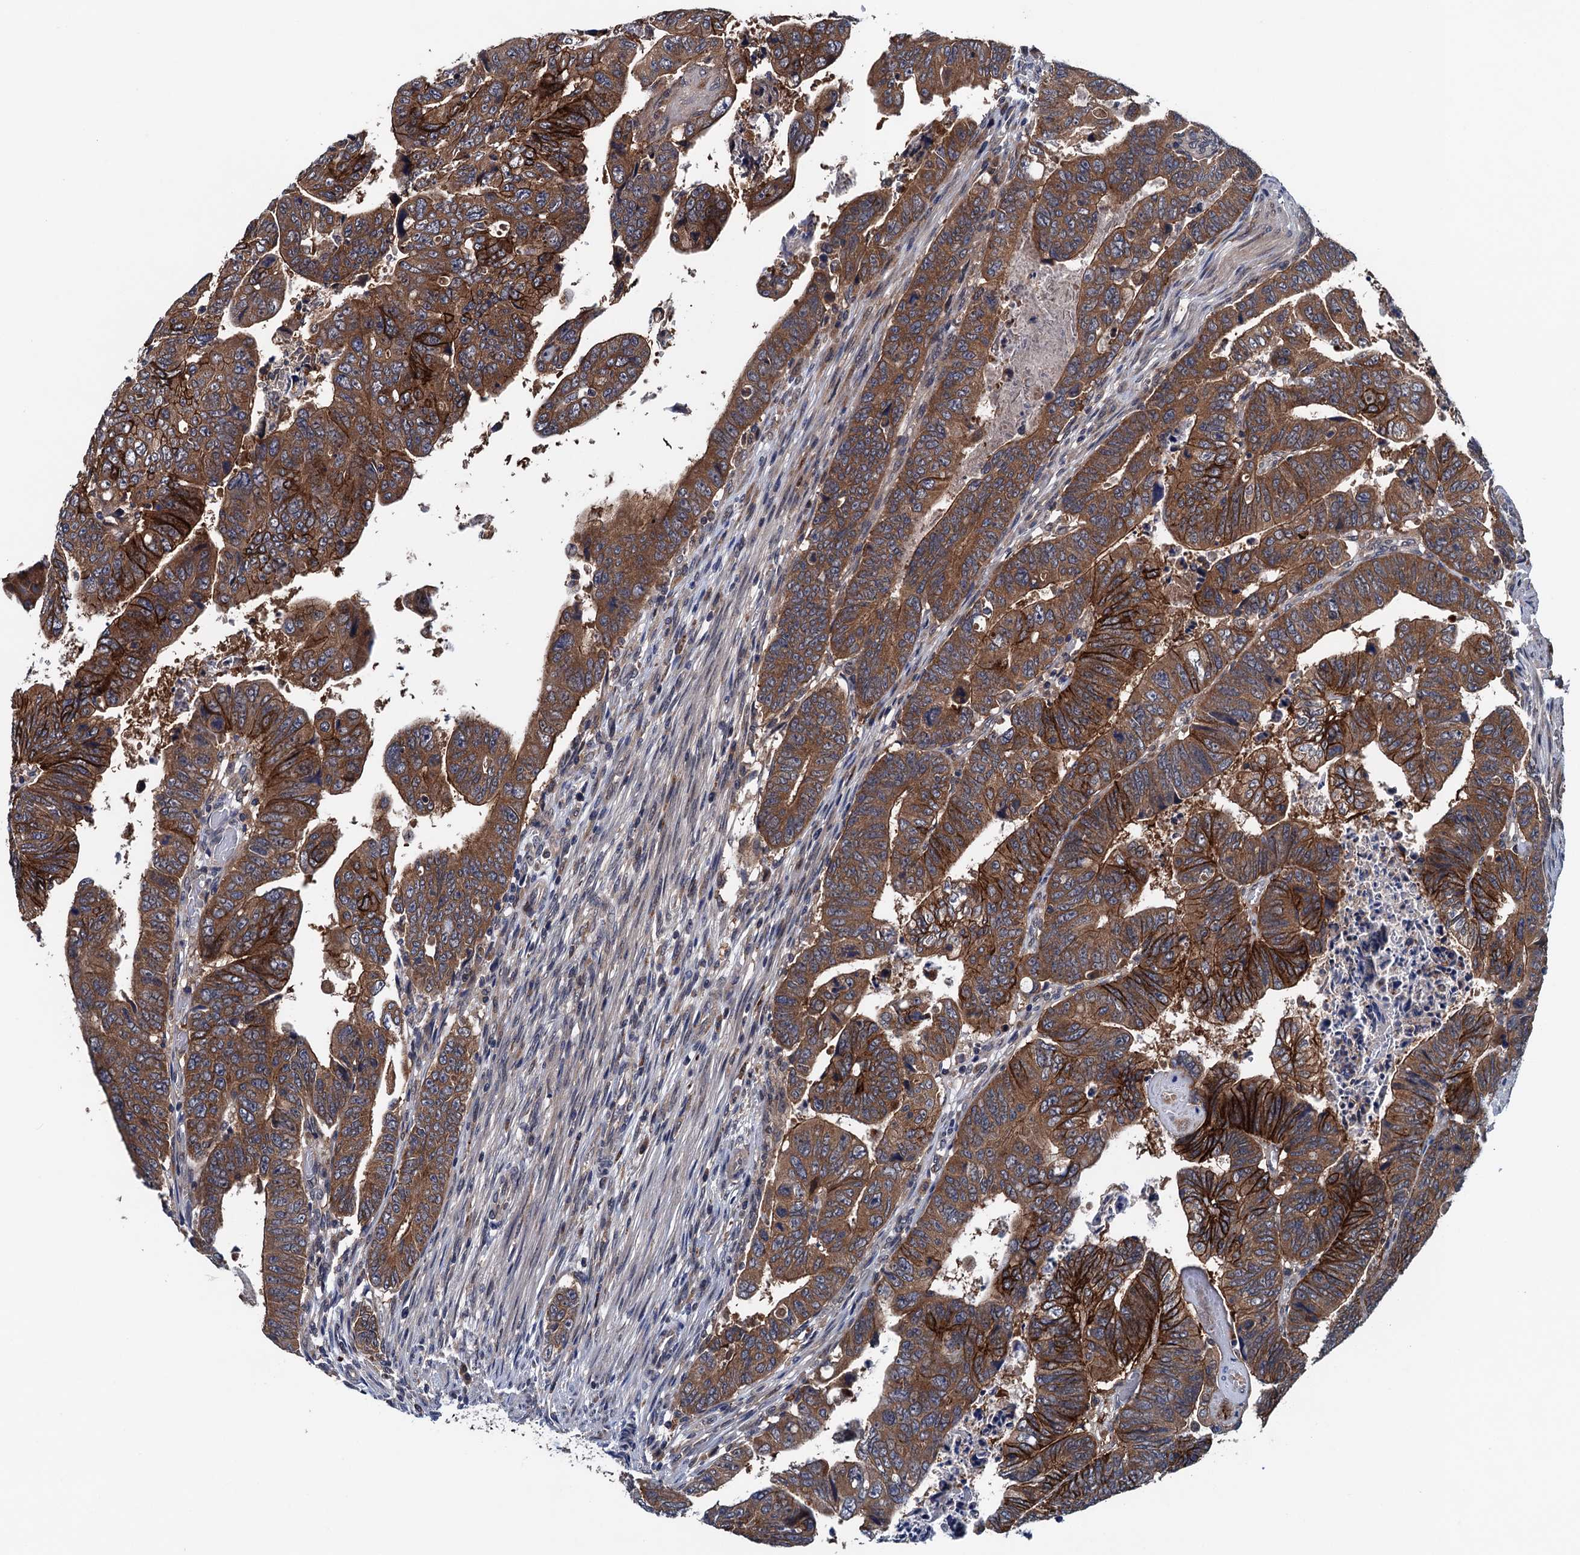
{"staining": {"intensity": "strong", "quantity": ">75%", "location": "cytoplasmic/membranous"}, "tissue": "colorectal cancer", "cell_type": "Tumor cells", "image_type": "cancer", "snomed": [{"axis": "morphology", "description": "Normal tissue, NOS"}, {"axis": "morphology", "description": "Adenocarcinoma, NOS"}, {"axis": "topography", "description": "Rectum"}], "caption": "This micrograph reveals immunohistochemistry (IHC) staining of human adenocarcinoma (colorectal), with high strong cytoplasmic/membranous staining in about >75% of tumor cells.", "gene": "BLTP3B", "patient": {"sex": "female", "age": 65}}